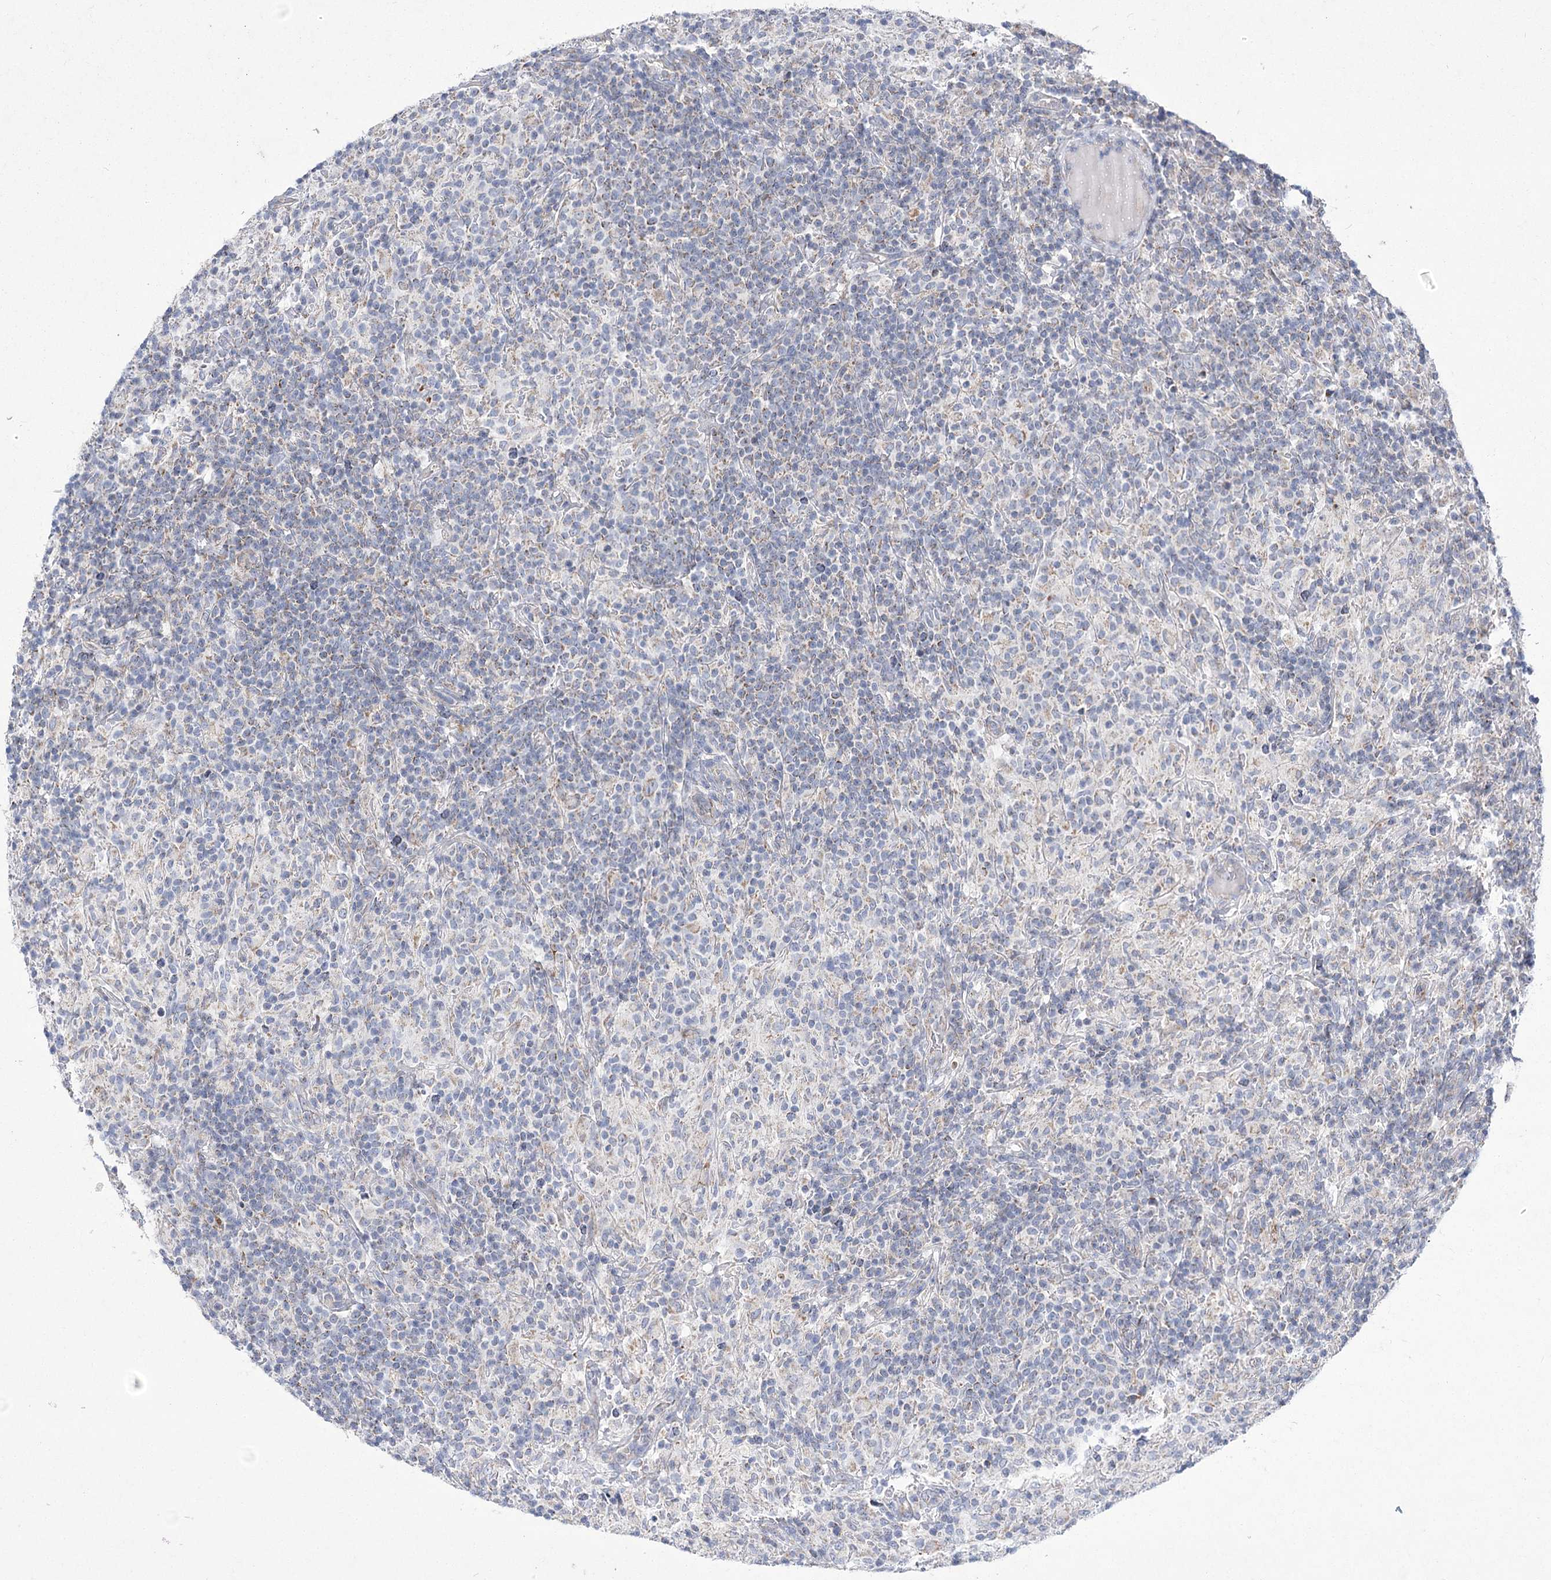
{"staining": {"intensity": "negative", "quantity": "none", "location": "none"}, "tissue": "lymphoma", "cell_type": "Tumor cells", "image_type": "cancer", "snomed": [{"axis": "morphology", "description": "Hodgkin's disease, NOS"}, {"axis": "topography", "description": "Lymph node"}], "caption": "This is an immunohistochemistry (IHC) photomicrograph of Hodgkin's disease. There is no positivity in tumor cells.", "gene": "PDHB", "patient": {"sex": "male", "age": 70}}